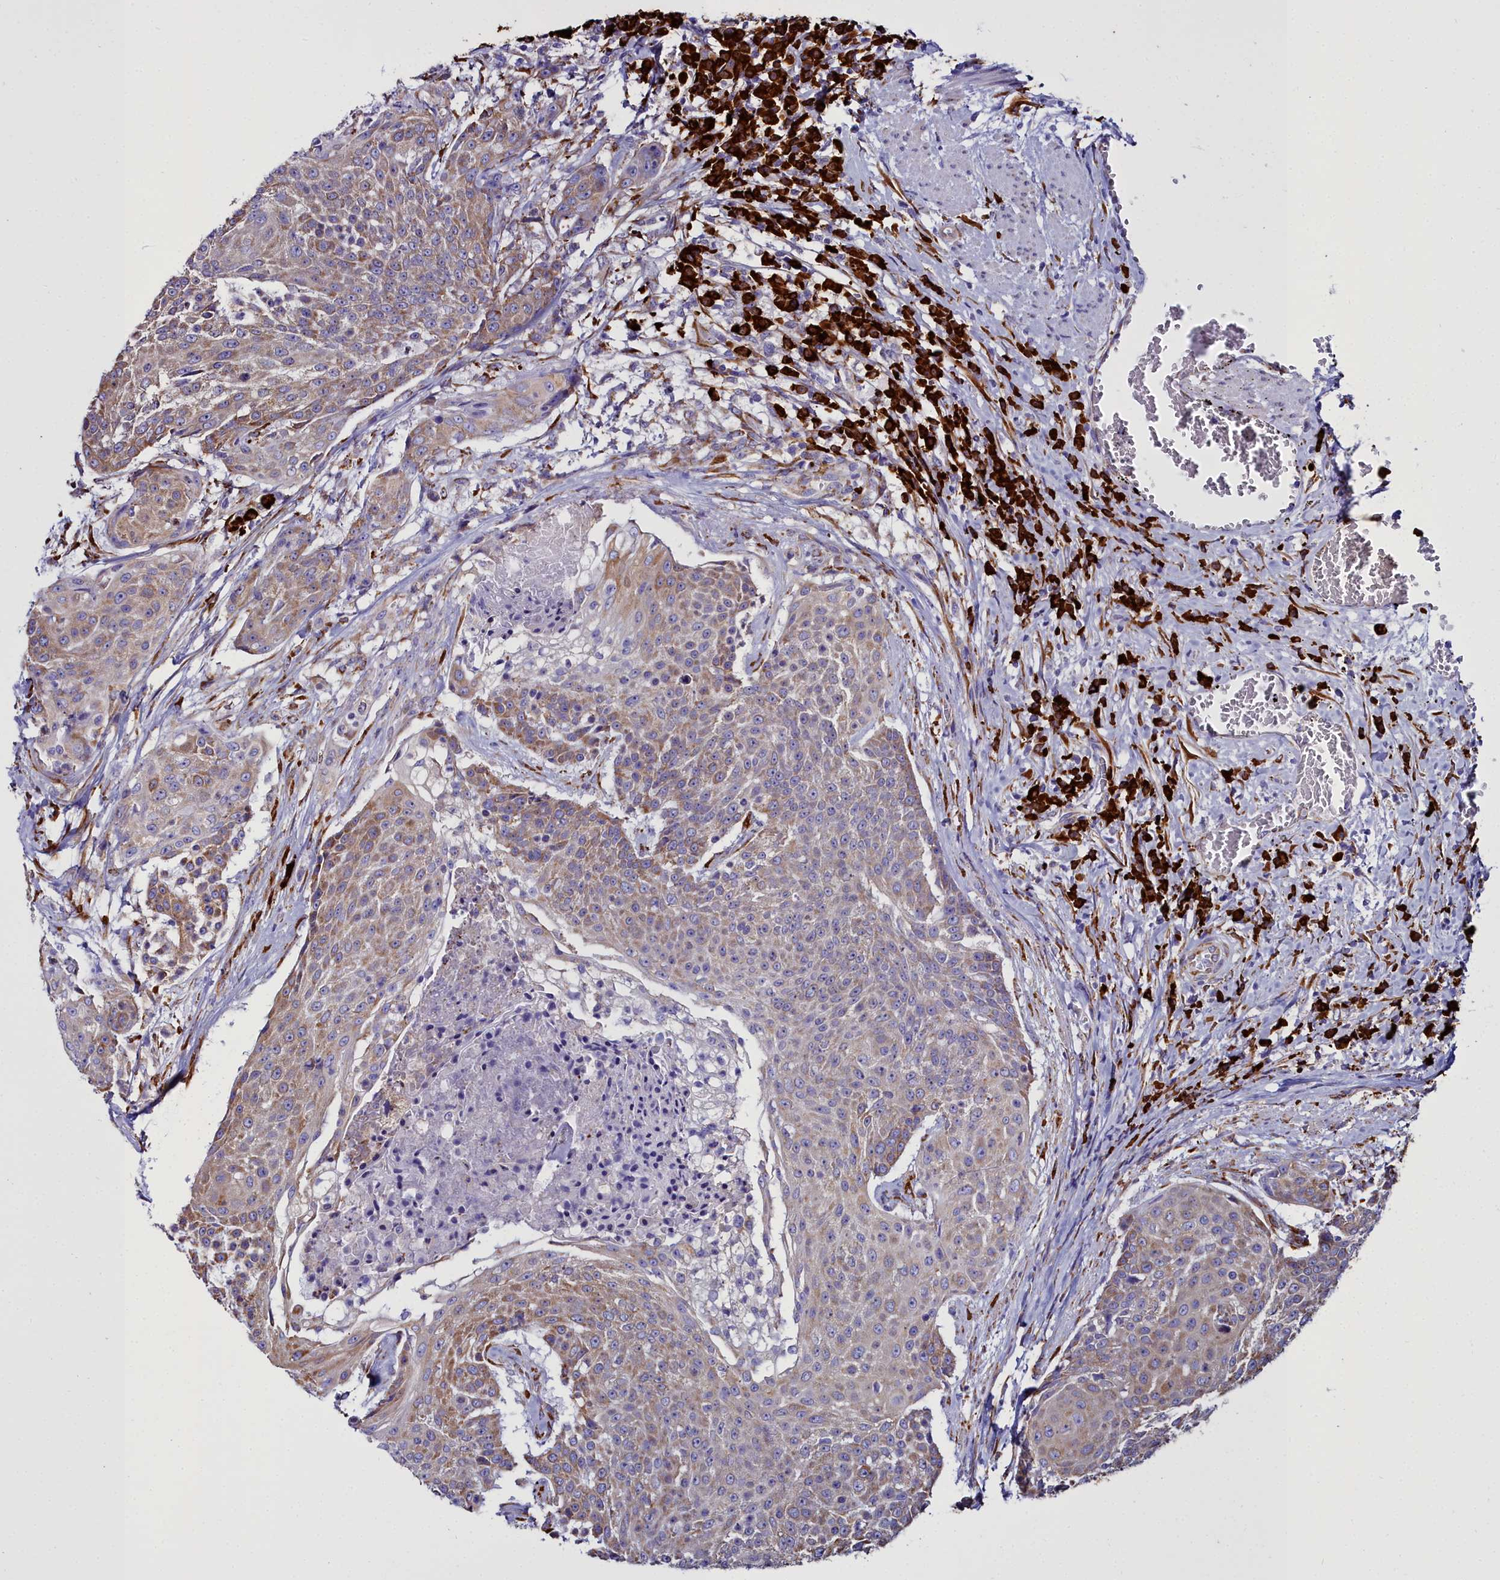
{"staining": {"intensity": "moderate", "quantity": "25%-75%", "location": "cytoplasmic/membranous"}, "tissue": "urothelial cancer", "cell_type": "Tumor cells", "image_type": "cancer", "snomed": [{"axis": "morphology", "description": "Urothelial carcinoma, High grade"}, {"axis": "topography", "description": "Urinary bladder"}], "caption": "Human urothelial cancer stained for a protein (brown) reveals moderate cytoplasmic/membranous positive positivity in approximately 25%-75% of tumor cells.", "gene": "TXNDC5", "patient": {"sex": "female", "age": 63}}